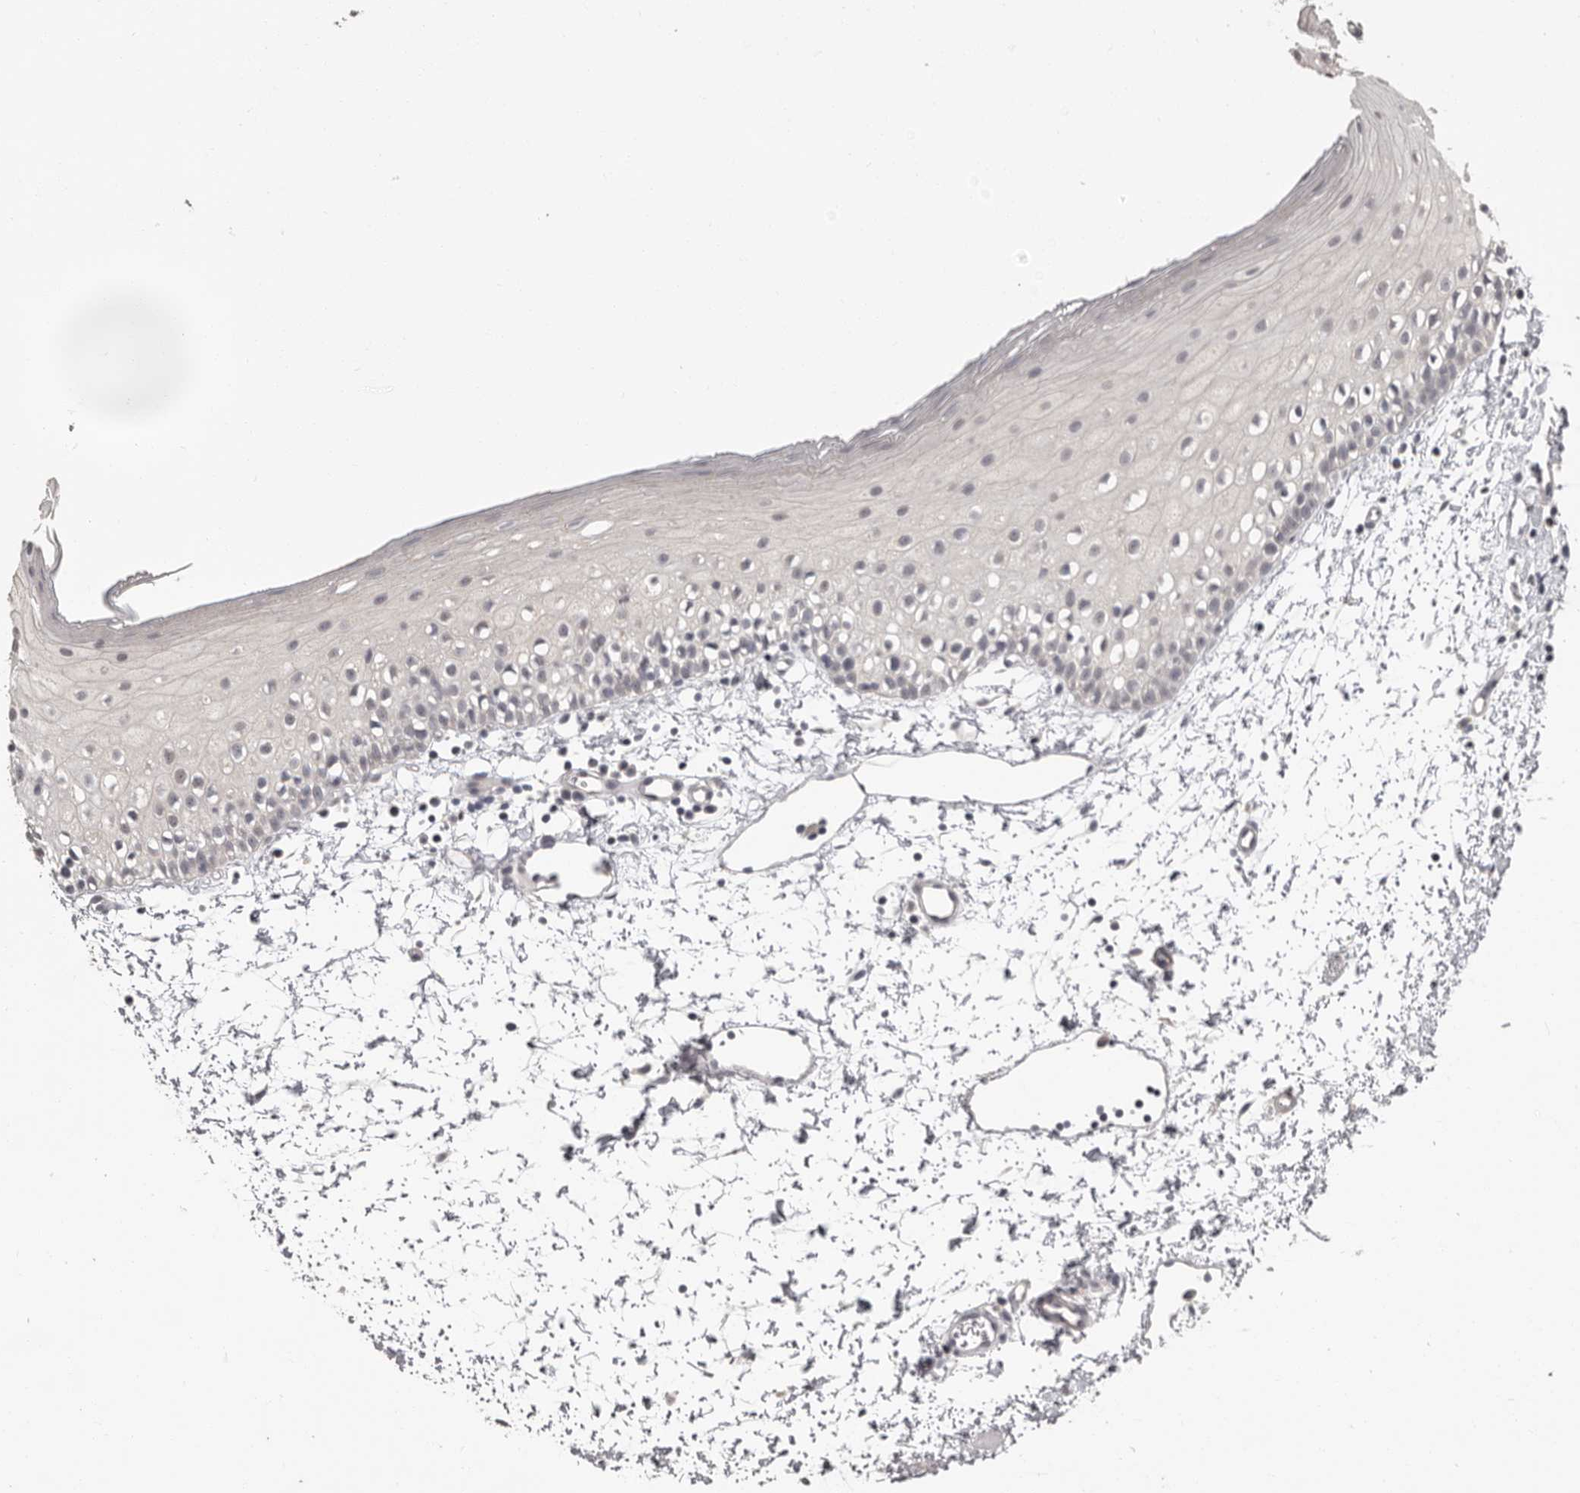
{"staining": {"intensity": "weak", "quantity": "<25%", "location": "nuclear"}, "tissue": "oral mucosa", "cell_type": "Squamous epithelial cells", "image_type": "normal", "snomed": [{"axis": "morphology", "description": "Normal tissue, NOS"}, {"axis": "topography", "description": "Oral tissue"}], "caption": "IHC image of unremarkable human oral mucosa stained for a protein (brown), which reveals no staining in squamous epithelial cells.", "gene": "ZFP14", "patient": {"sex": "male", "age": 28}}